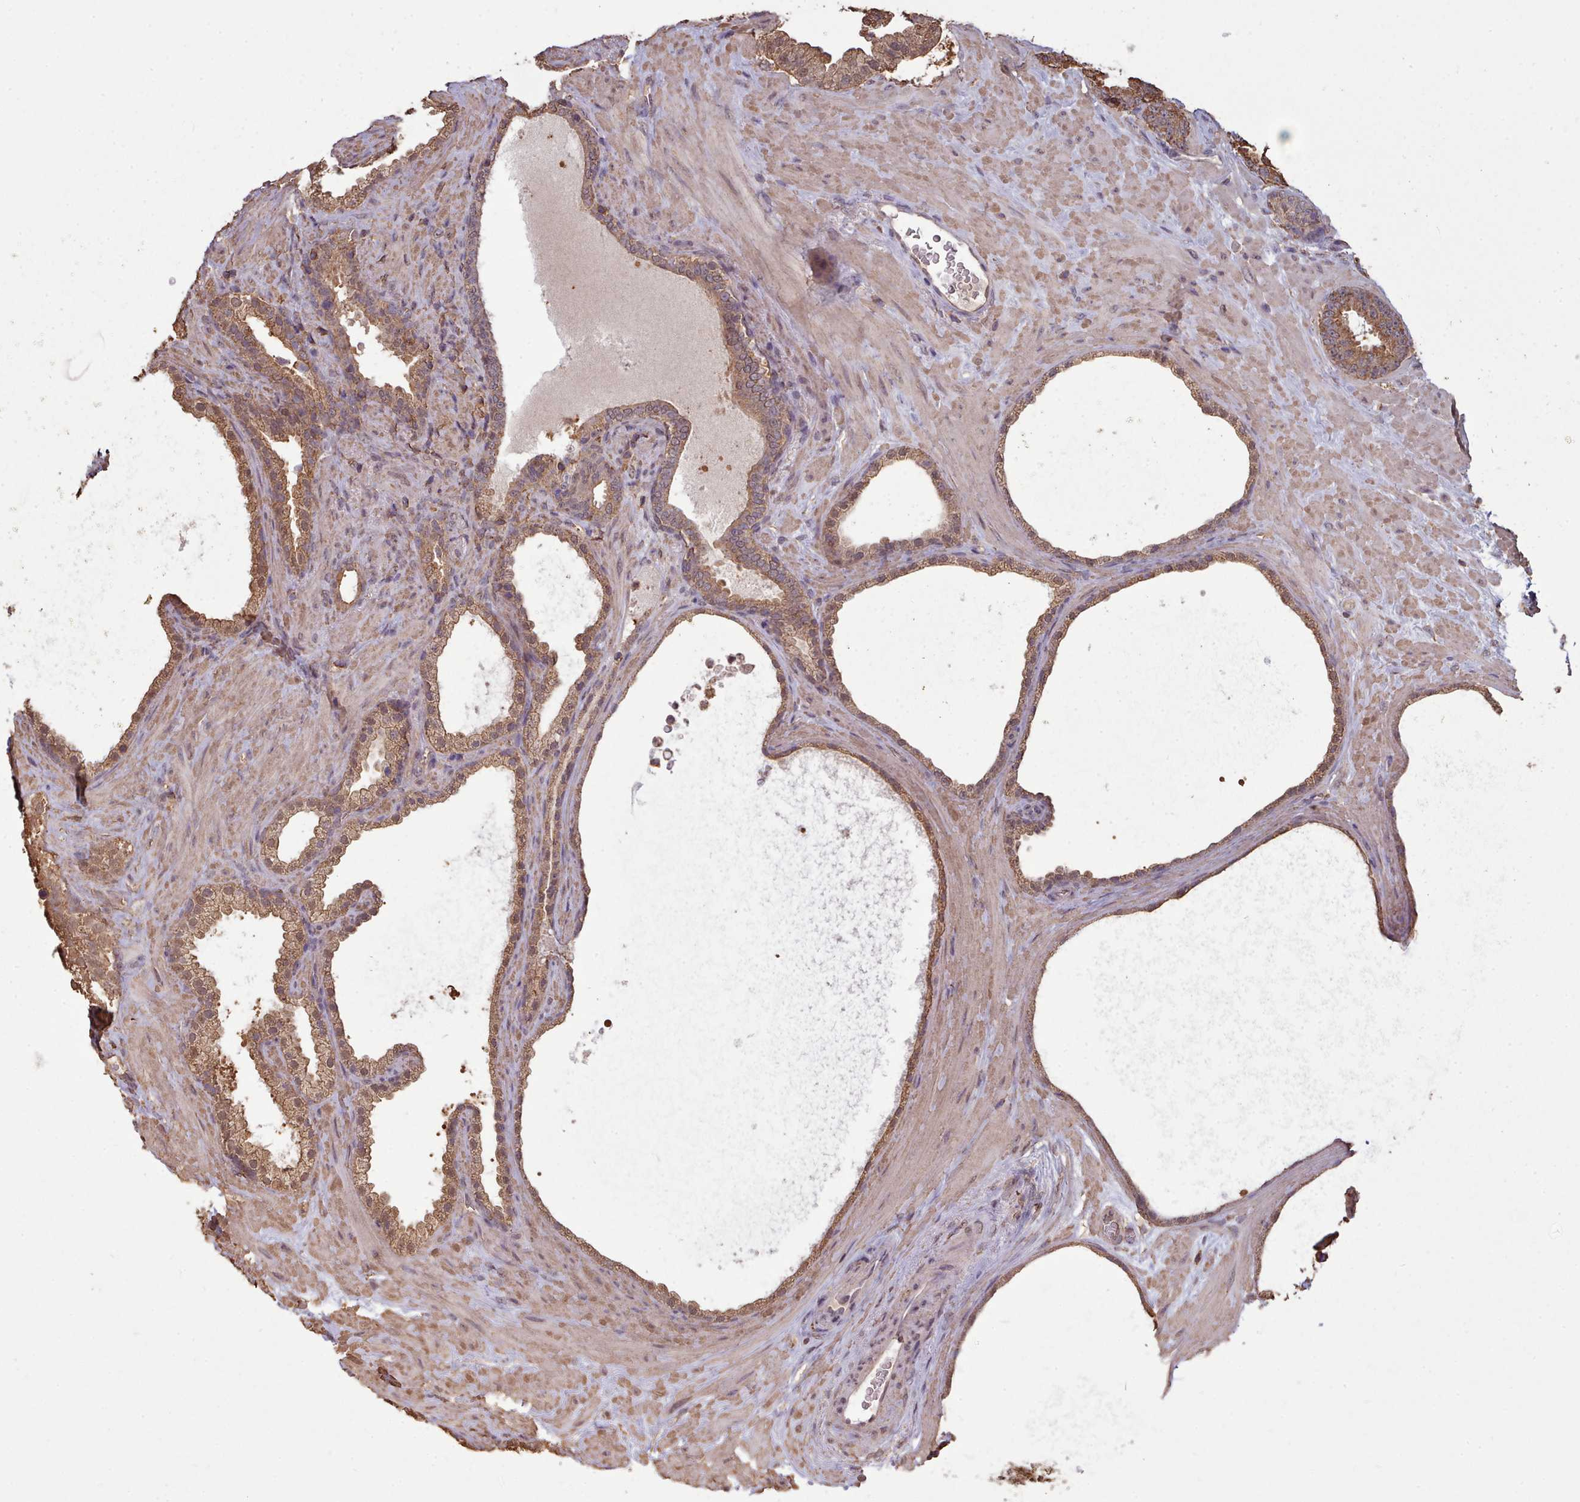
{"staining": {"intensity": "moderate", "quantity": ">75%", "location": "cytoplasmic/membranous,nuclear"}, "tissue": "prostate cancer", "cell_type": "Tumor cells", "image_type": "cancer", "snomed": [{"axis": "morphology", "description": "Adenocarcinoma, Low grade"}, {"axis": "topography", "description": "Prostate"}], "caption": "Immunohistochemistry image of human prostate cancer (adenocarcinoma (low-grade)) stained for a protein (brown), which displays medium levels of moderate cytoplasmic/membranous and nuclear staining in about >75% of tumor cells.", "gene": "METRN", "patient": {"sex": "male", "age": 62}}